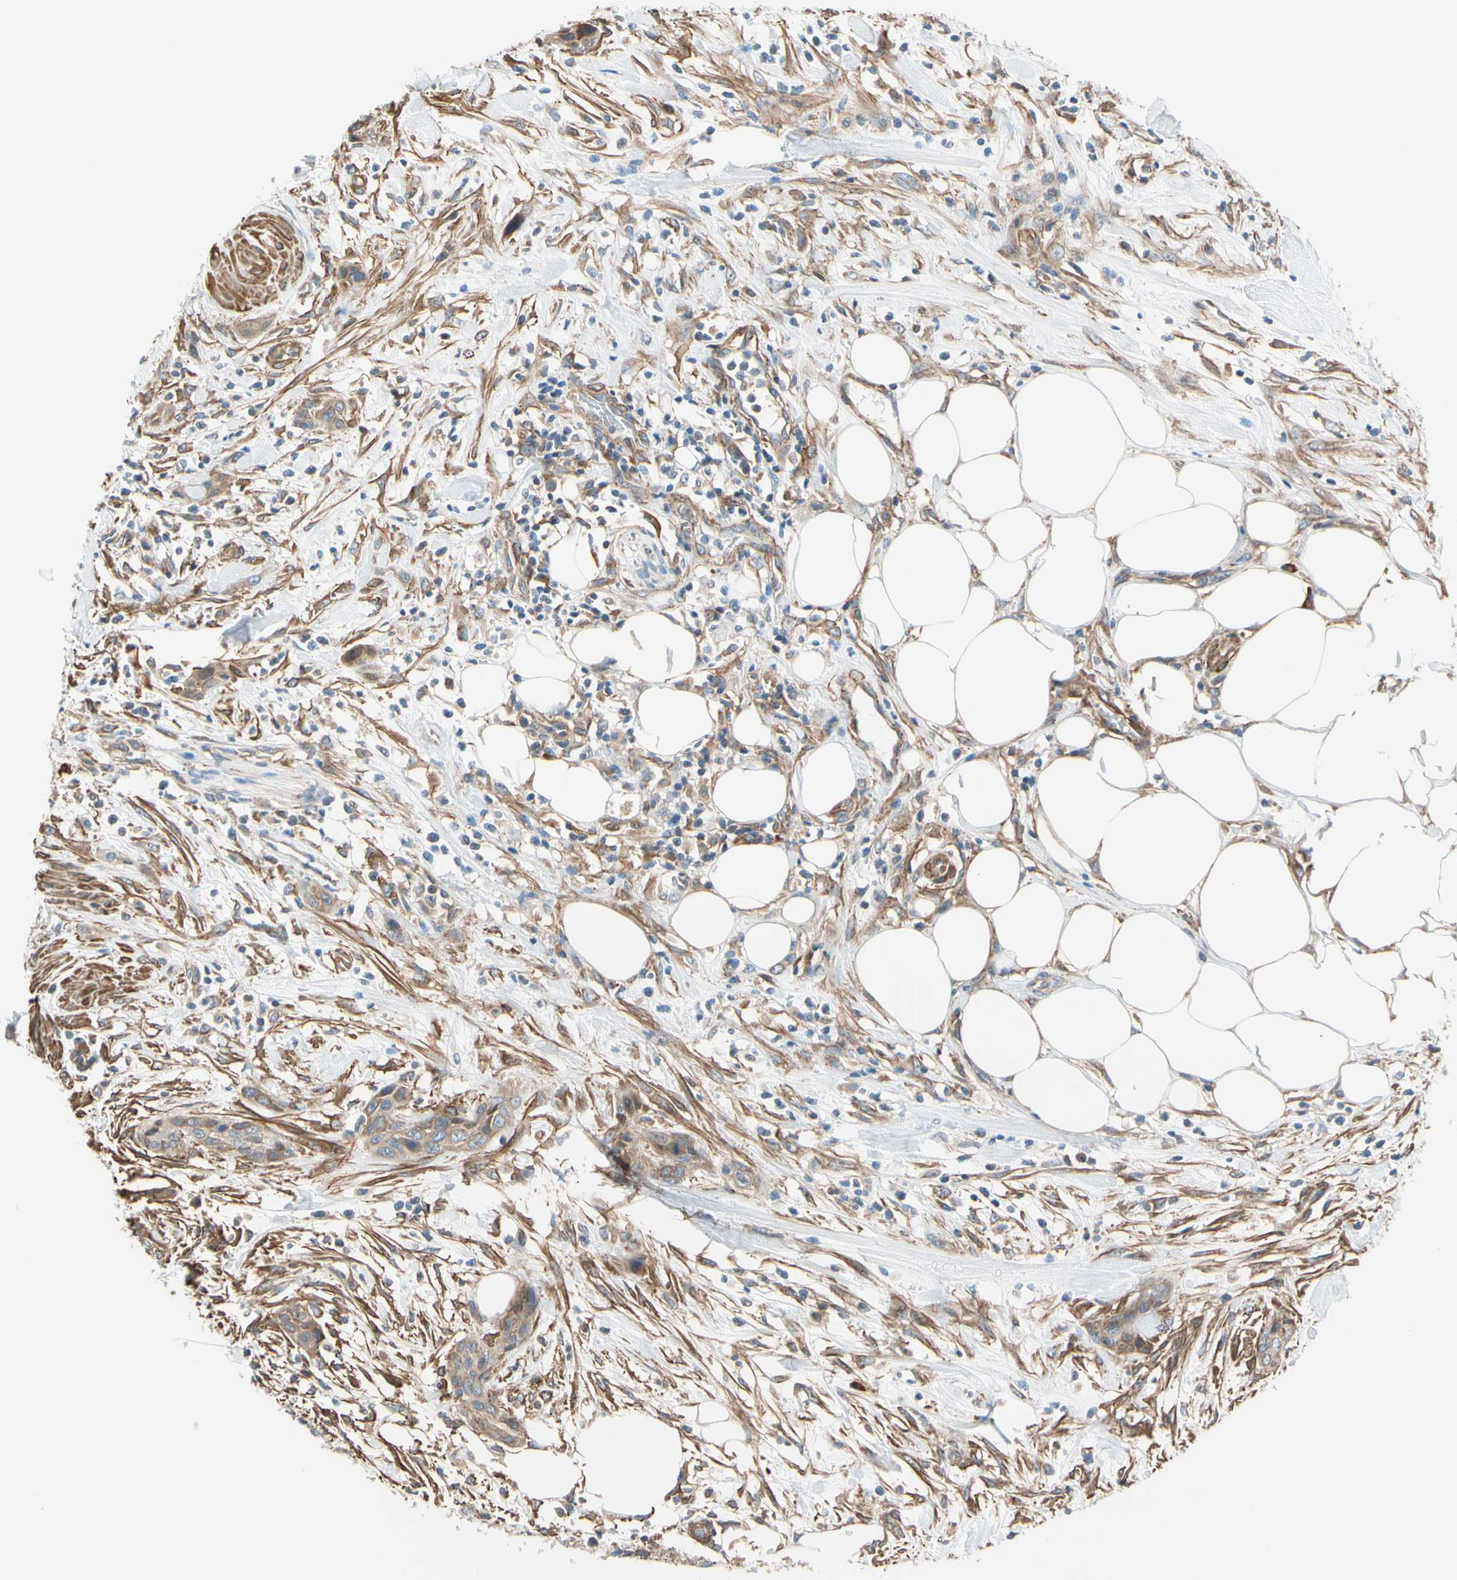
{"staining": {"intensity": "weak", "quantity": ">75%", "location": "cytoplasmic/membranous"}, "tissue": "urothelial cancer", "cell_type": "Tumor cells", "image_type": "cancer", "snomed": [{"axis": "morphology", "description": "Urothelial carcinoma, High grade"}, {"axis": "topography", "description": "Urinary bladder"}], "caption": "Urothelial cancer tissue reveals weak cytoplasmic/membranous expression in about >75% of tumor cells The staining is performed using DAB brown chromogen to label protein expression. The nuclei are counter-stained blue using hematoxylin.", "gene": "LIMK2", "patient": {"sex": "male", "age": 35}}